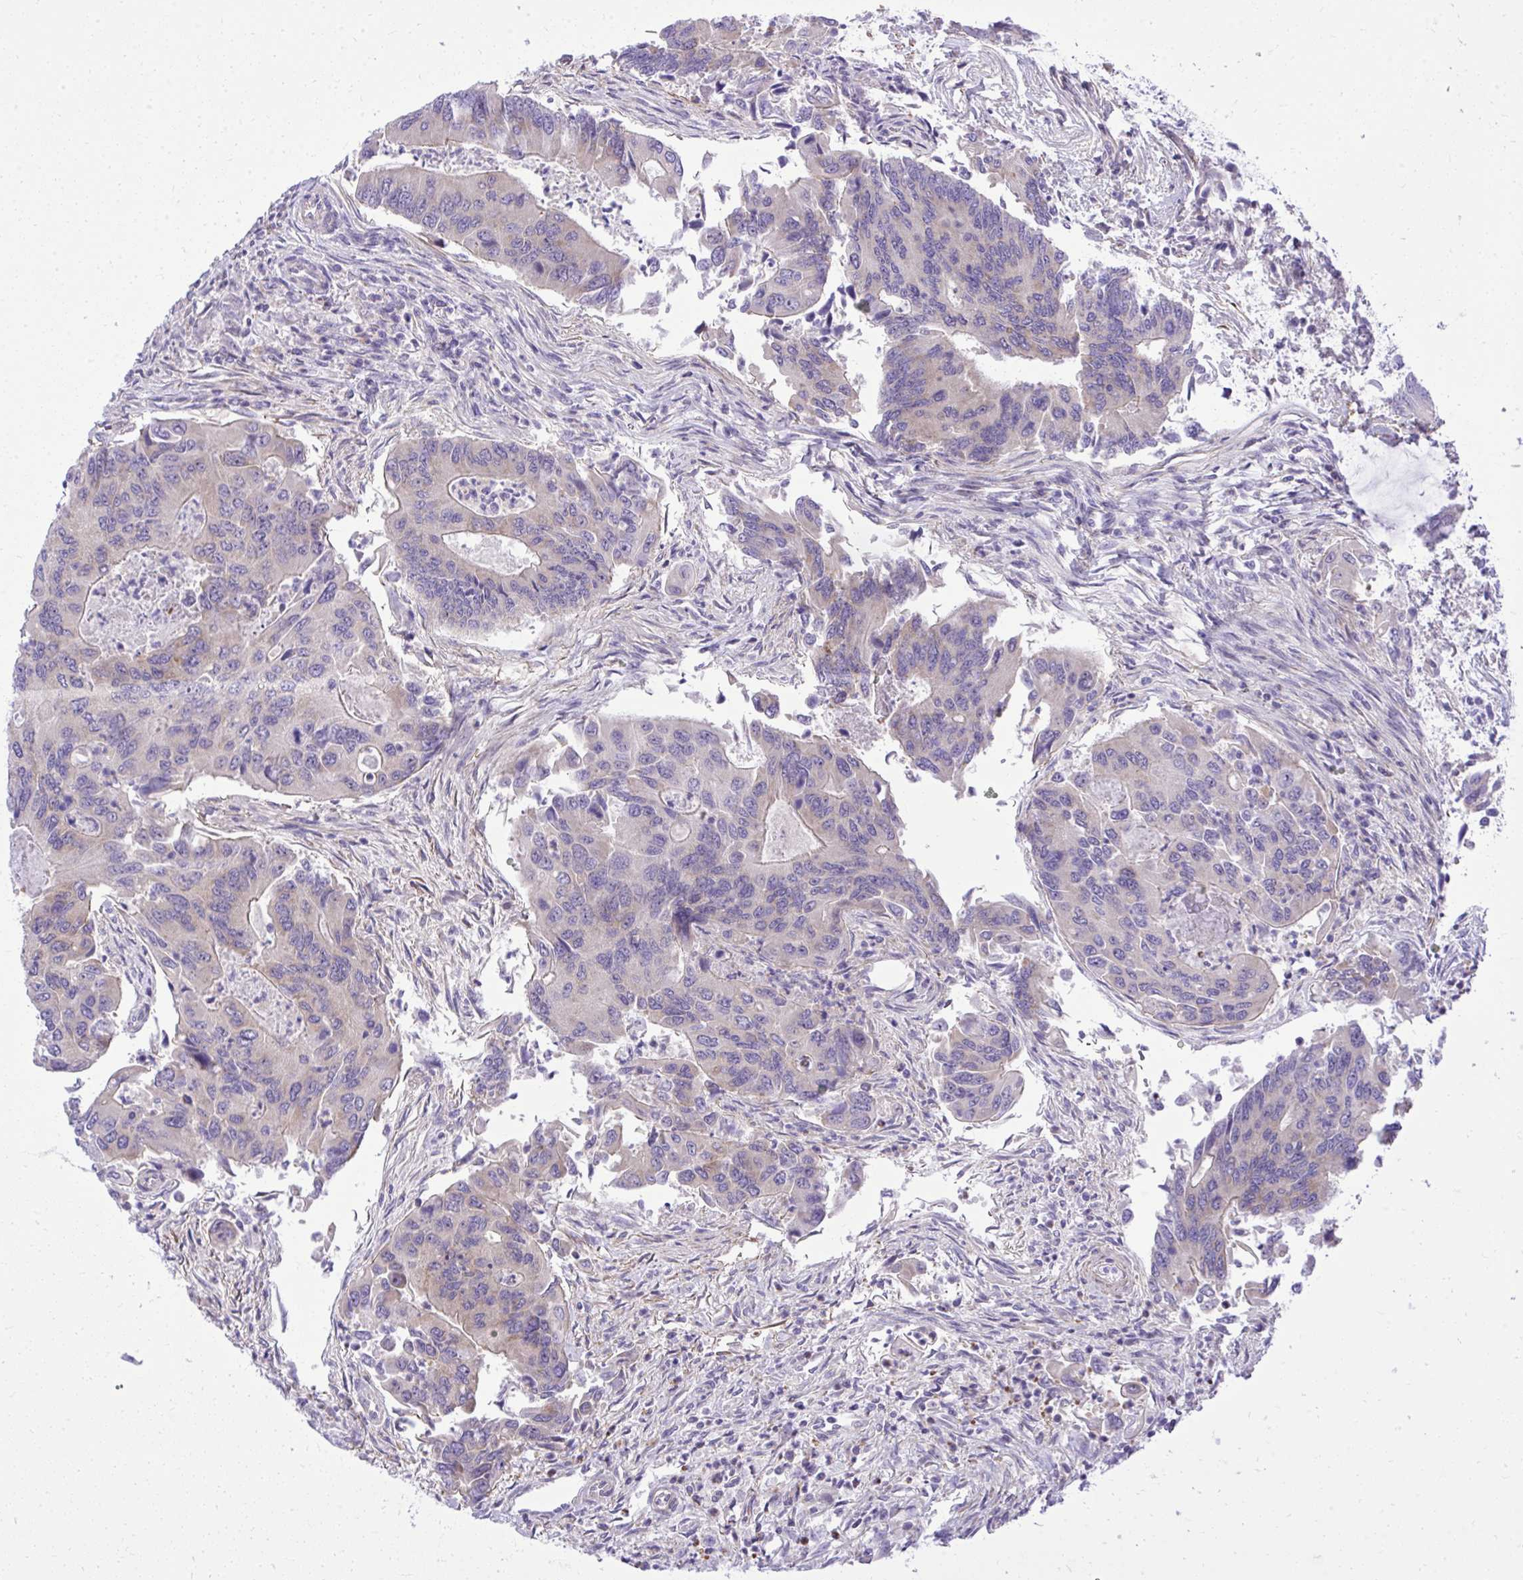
{"staining": {"intensity": "negative", "quantity": "none", "location": "none"}, "tissue": "colorectal cancer", "cell_type": "Tumor cells", "image_type": "cancer", "snomed": [{"axis": "morphology", "description": "Adenocarcinoma, NOS"}, {"axis": "topography", "description": "Colon"}], "caption": "The histopathology image exhibits no staining of tumor cells in adenocarcinoma (colorectal).", "gene": "GRK4", "patient": {"sex": "female", "age": 67}}